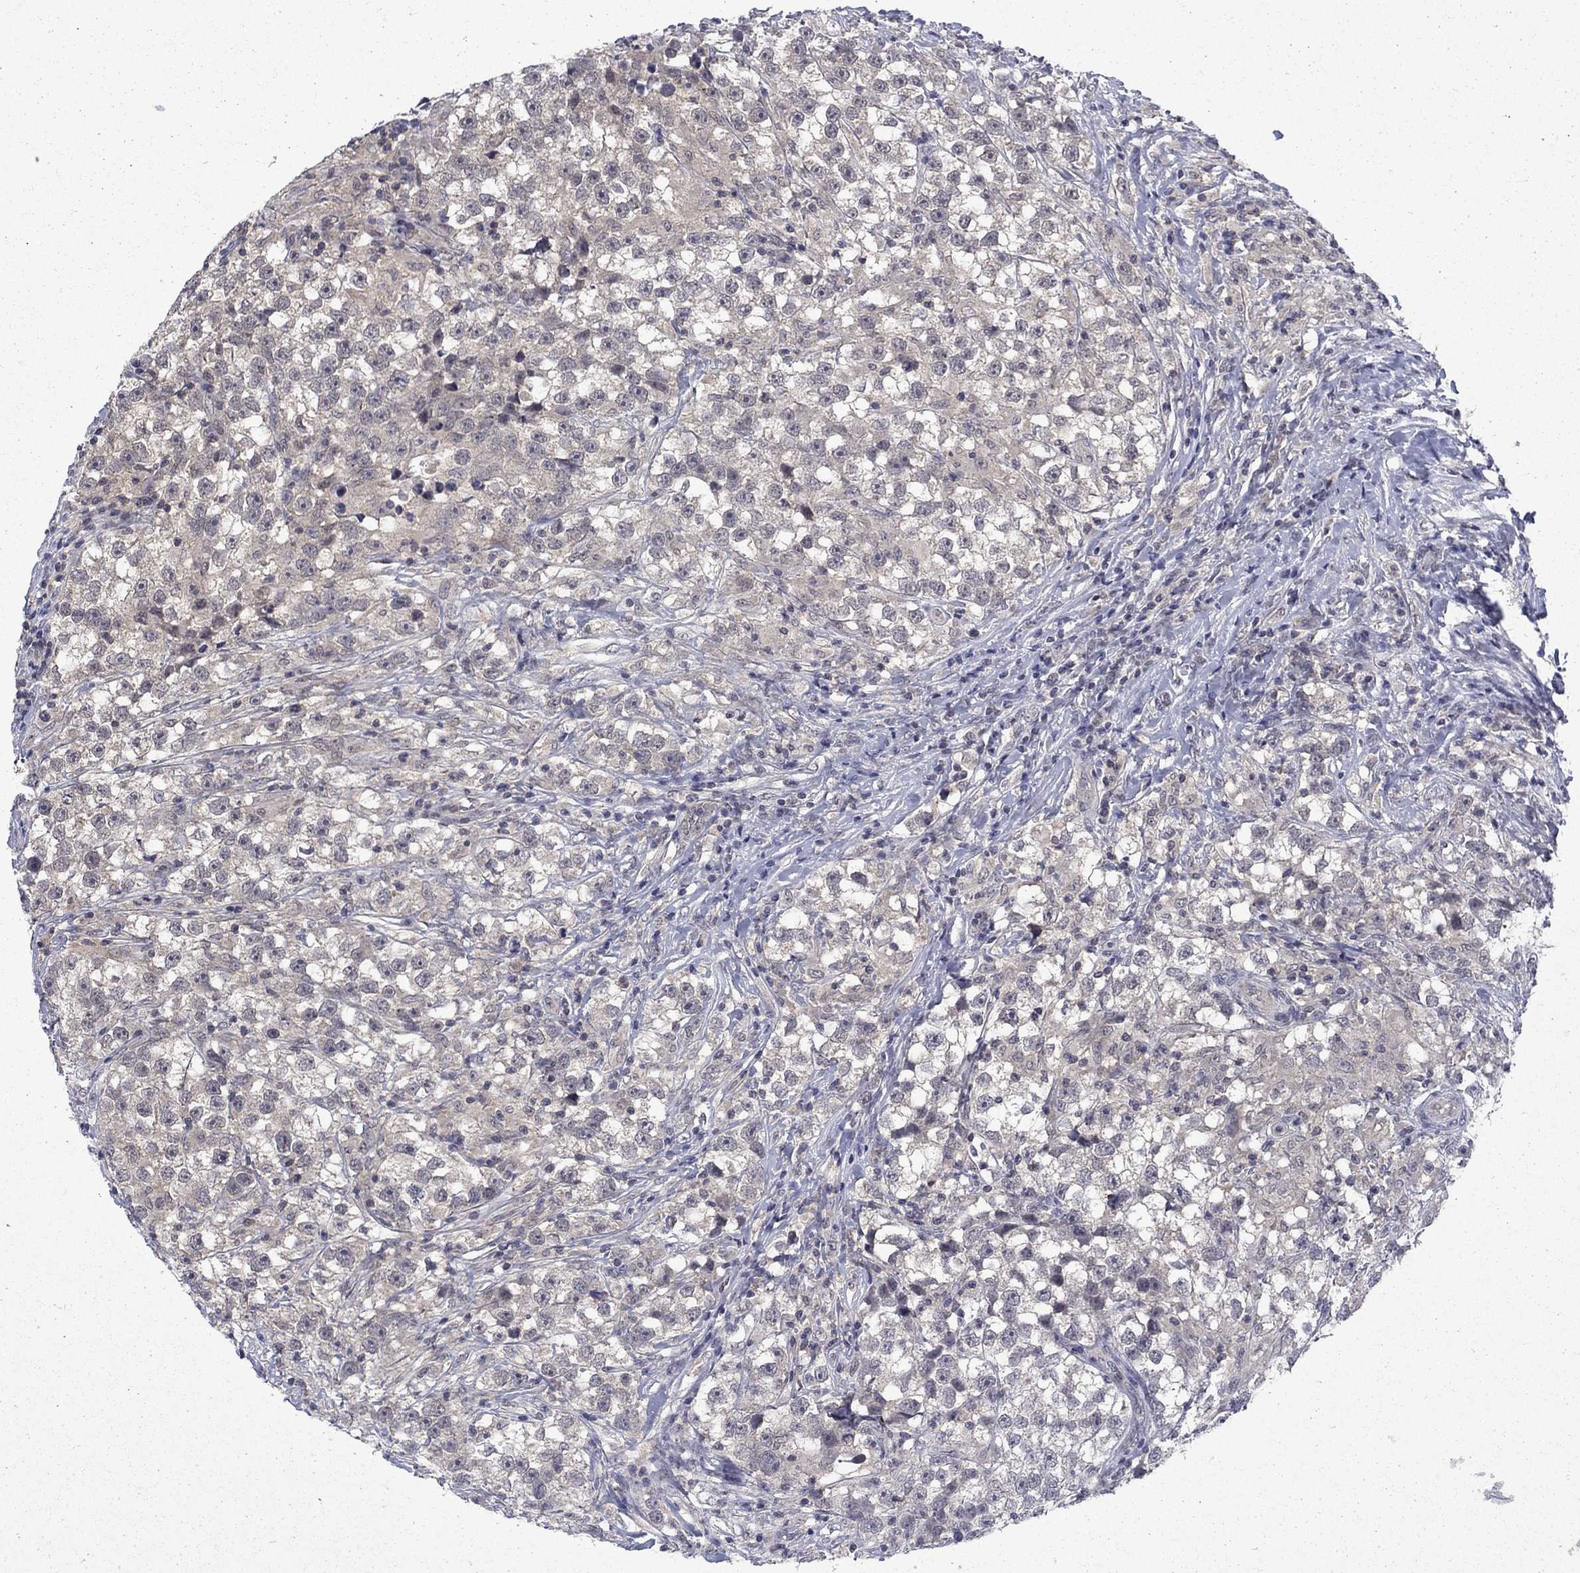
{"staining": {"intensity": "weak", "quantity": "<25%", "location": "cytoplasmic/membranous"}, "tissue": "testis cancer", "cell_type": "Tumor cells", "image_type": "cancer", "snomed": [{"axis": "morphology", "description": "Seminoma, NOS"}, {"axis": "topography", "description": "Testis"}], "caption": "Immunohistochemistry photomicrograph of testis cancer (seminoma) stained for a protein (brown), which exhibits no staining in tumor cells.", "gene": "CHAT", "patient": {"sex": "male", "age": 46}}